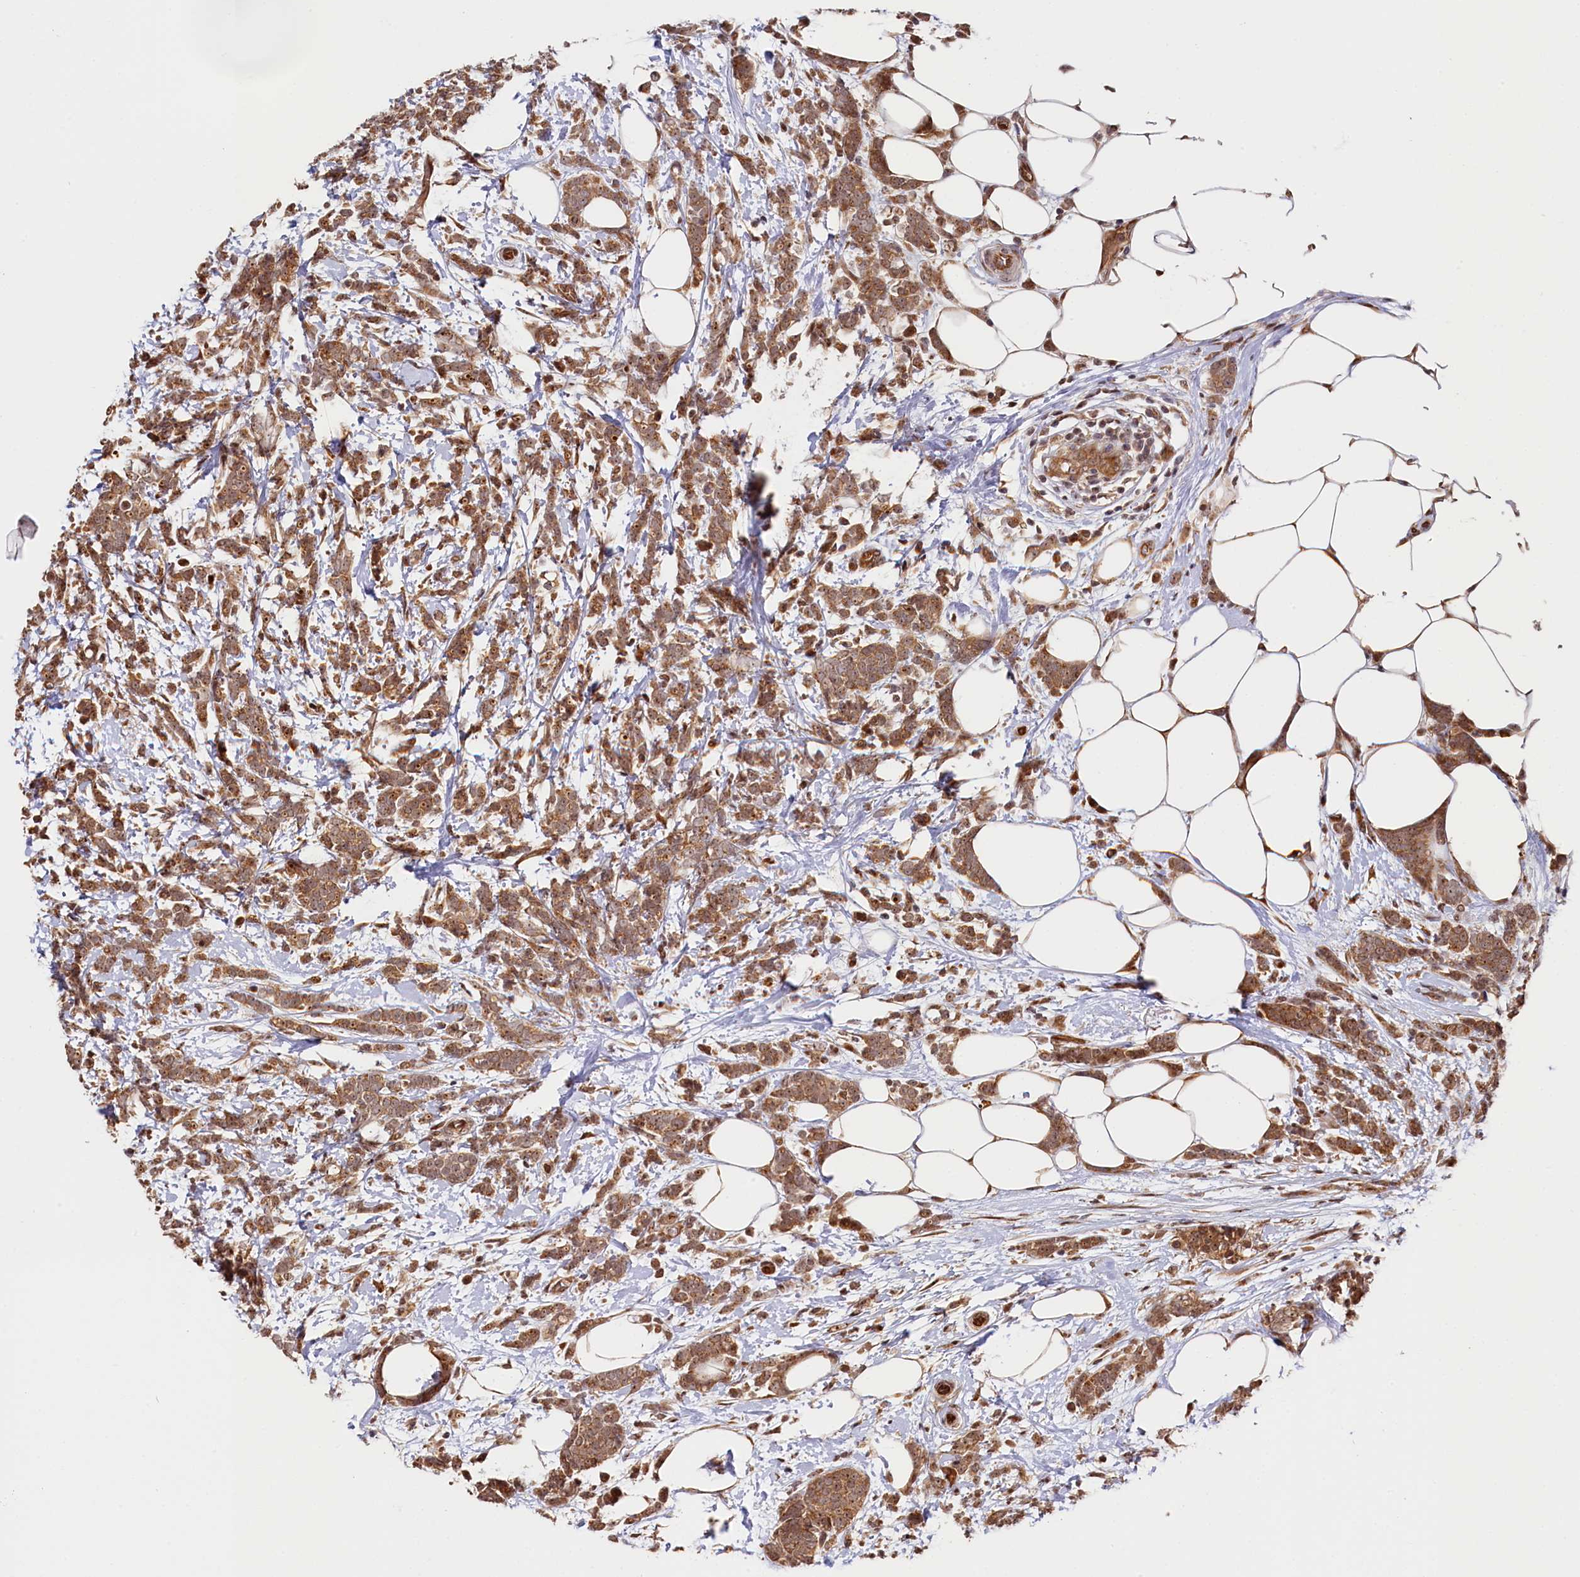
{"staining": {"intensity": "moderate", "quantity": ">75%", "location": "cytoplasmic/membranous,nuclear"}, "tissue": "breast cancer", "cell_type": "Tumor cells", "image_type": "cancer", "snomed": [{"axis": "morphology", "description": "Lobular carcinoma"}, {"axis": "topography", "description": "Breast"}], "caption": "Breast cancer stained with DAB (3,3'-diaminobenzidine) IHC exhibits medium levels of moderate cytoplasmic/membranous and nuclear staining in about >75% of tumor cells.", "gene": "ANKRD24", "patient": {"sex": "female", "age": 58}}